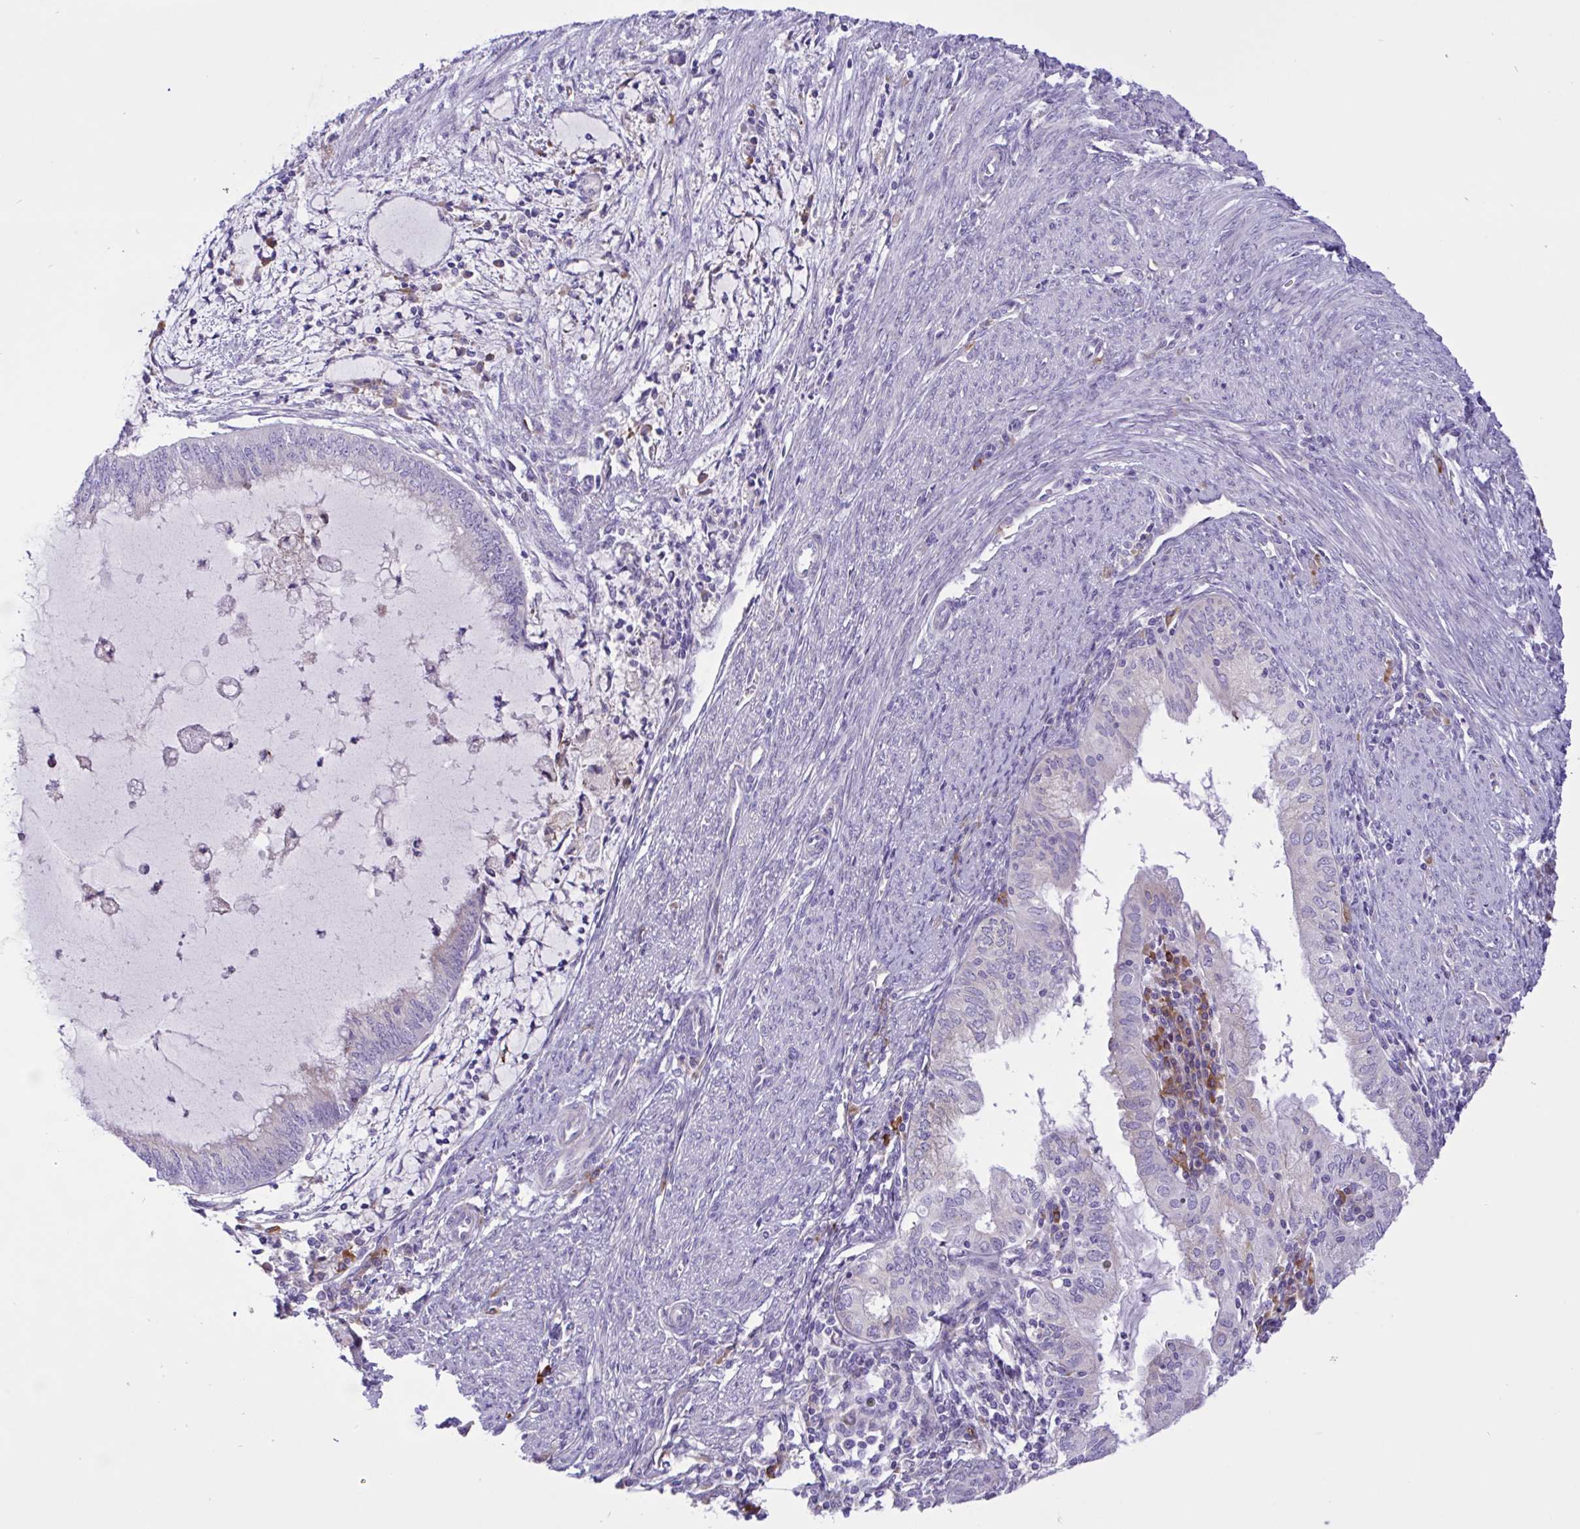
{"staining": {"intensity": "negative", "quantity": "none", "location": "none"}, "tissue": "endometrial cancer", "cell_type": "Tumor cells", "image_type": "cancer", "snomed": [{"axis": "morphology", "description": "Adenocarcinoma, NOS"}, {"axis": "topography", "description": "Endometrium"}], "caption": "The photomicrograph demonstrates no significant staining in tumor cells of endometrial cancer.", "gene": "DSC3", "patient": {"sex": "female", "age": 79}}